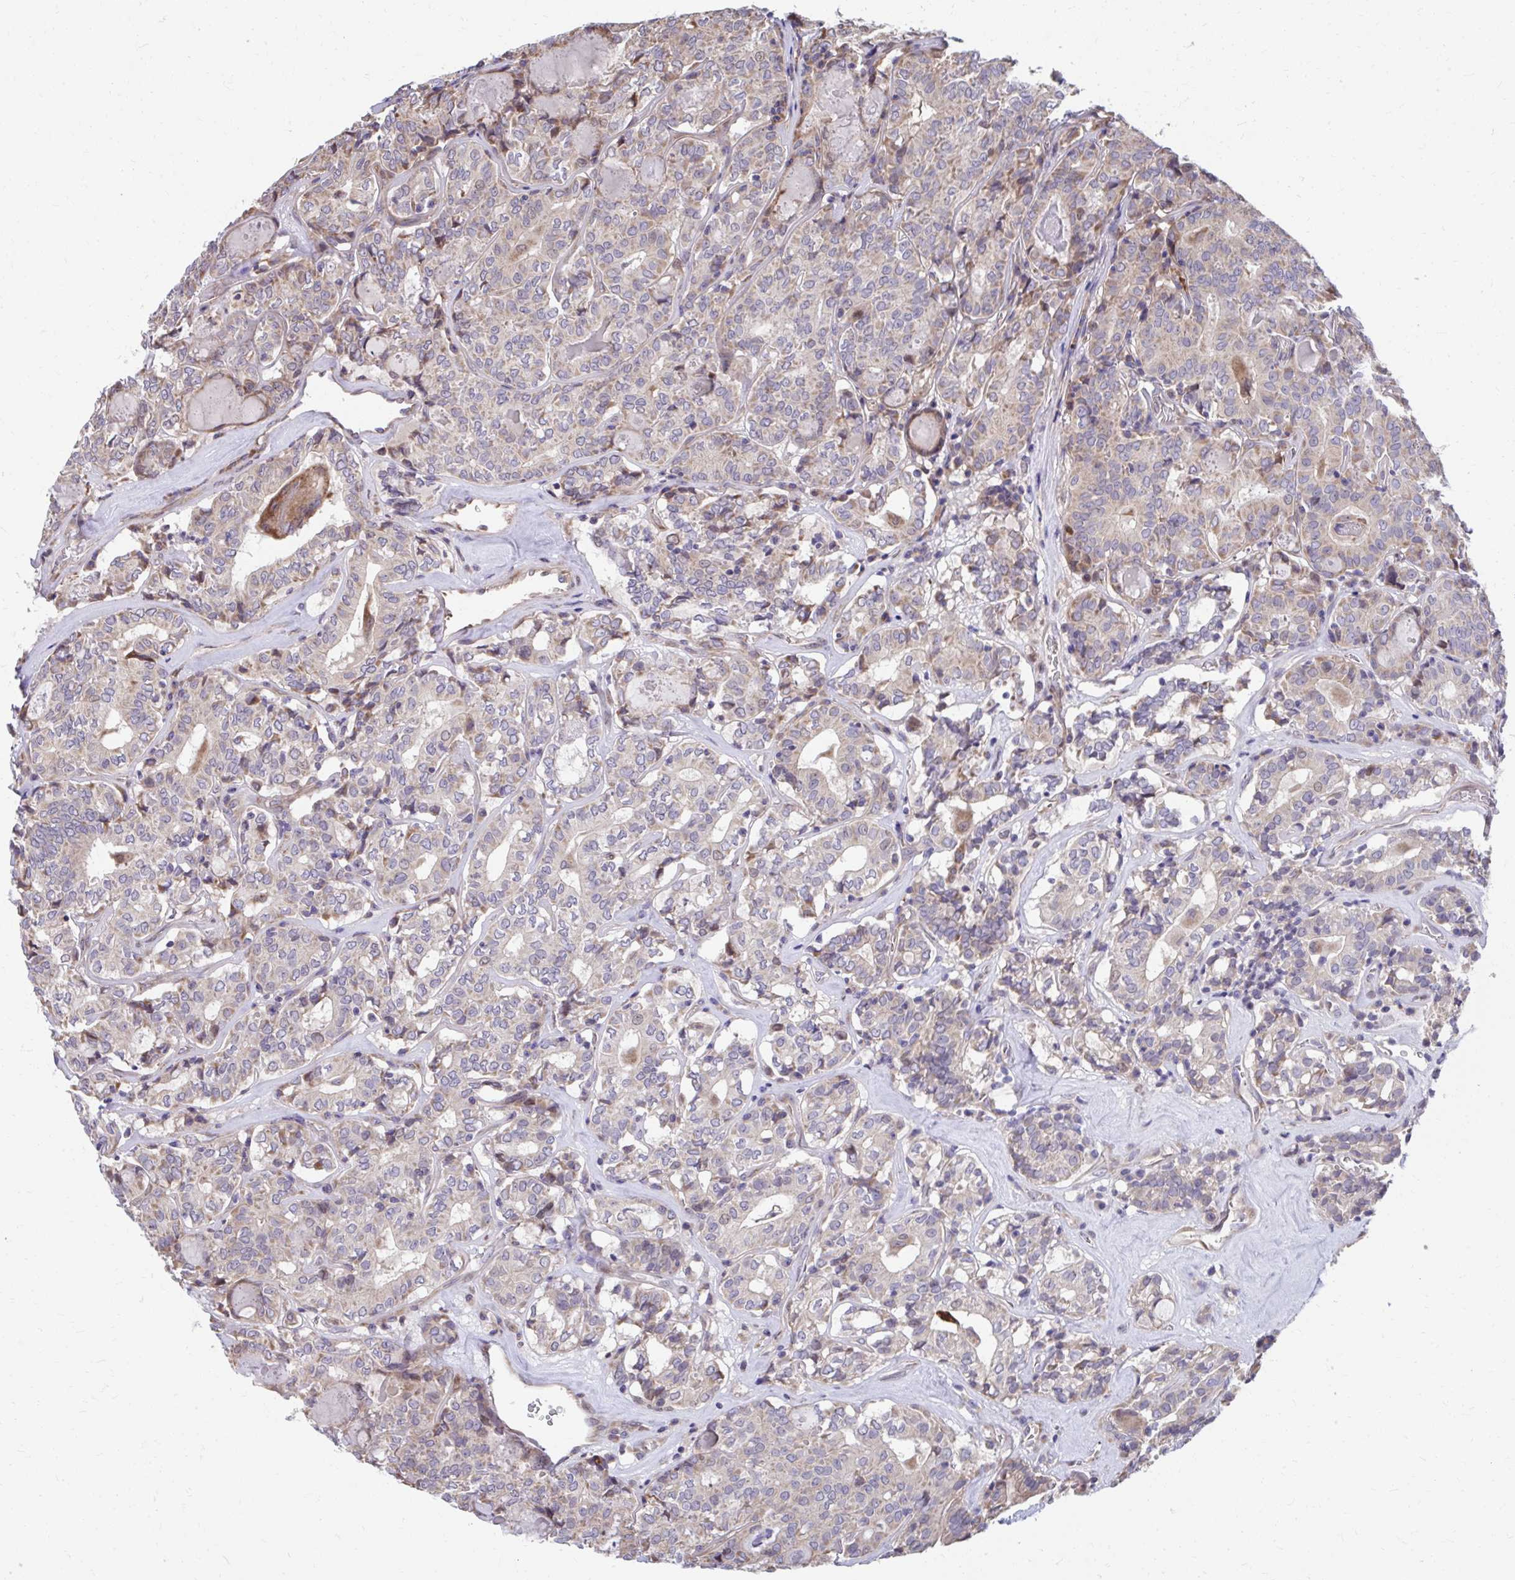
{"staining": {"intensity": "weak", "quantity": "<25%", "location": "cytoplasmic/membranous"}, "tissue": "thyroid cancer", "cell_type": "Tumor cells", "image_type": "cancer", "snomed": [{"axis": "morphology", "description": "Papillary adenocarcinoma, NOS"}, {"axis": "topography", "description": "Thyroid gland"}], "caption": "There is no significant positivity in tumor cells of papillary adenocarcinoma (thyroid).", "gene": "ZNF778", "patient": {"sex": "female", "age": 72}}